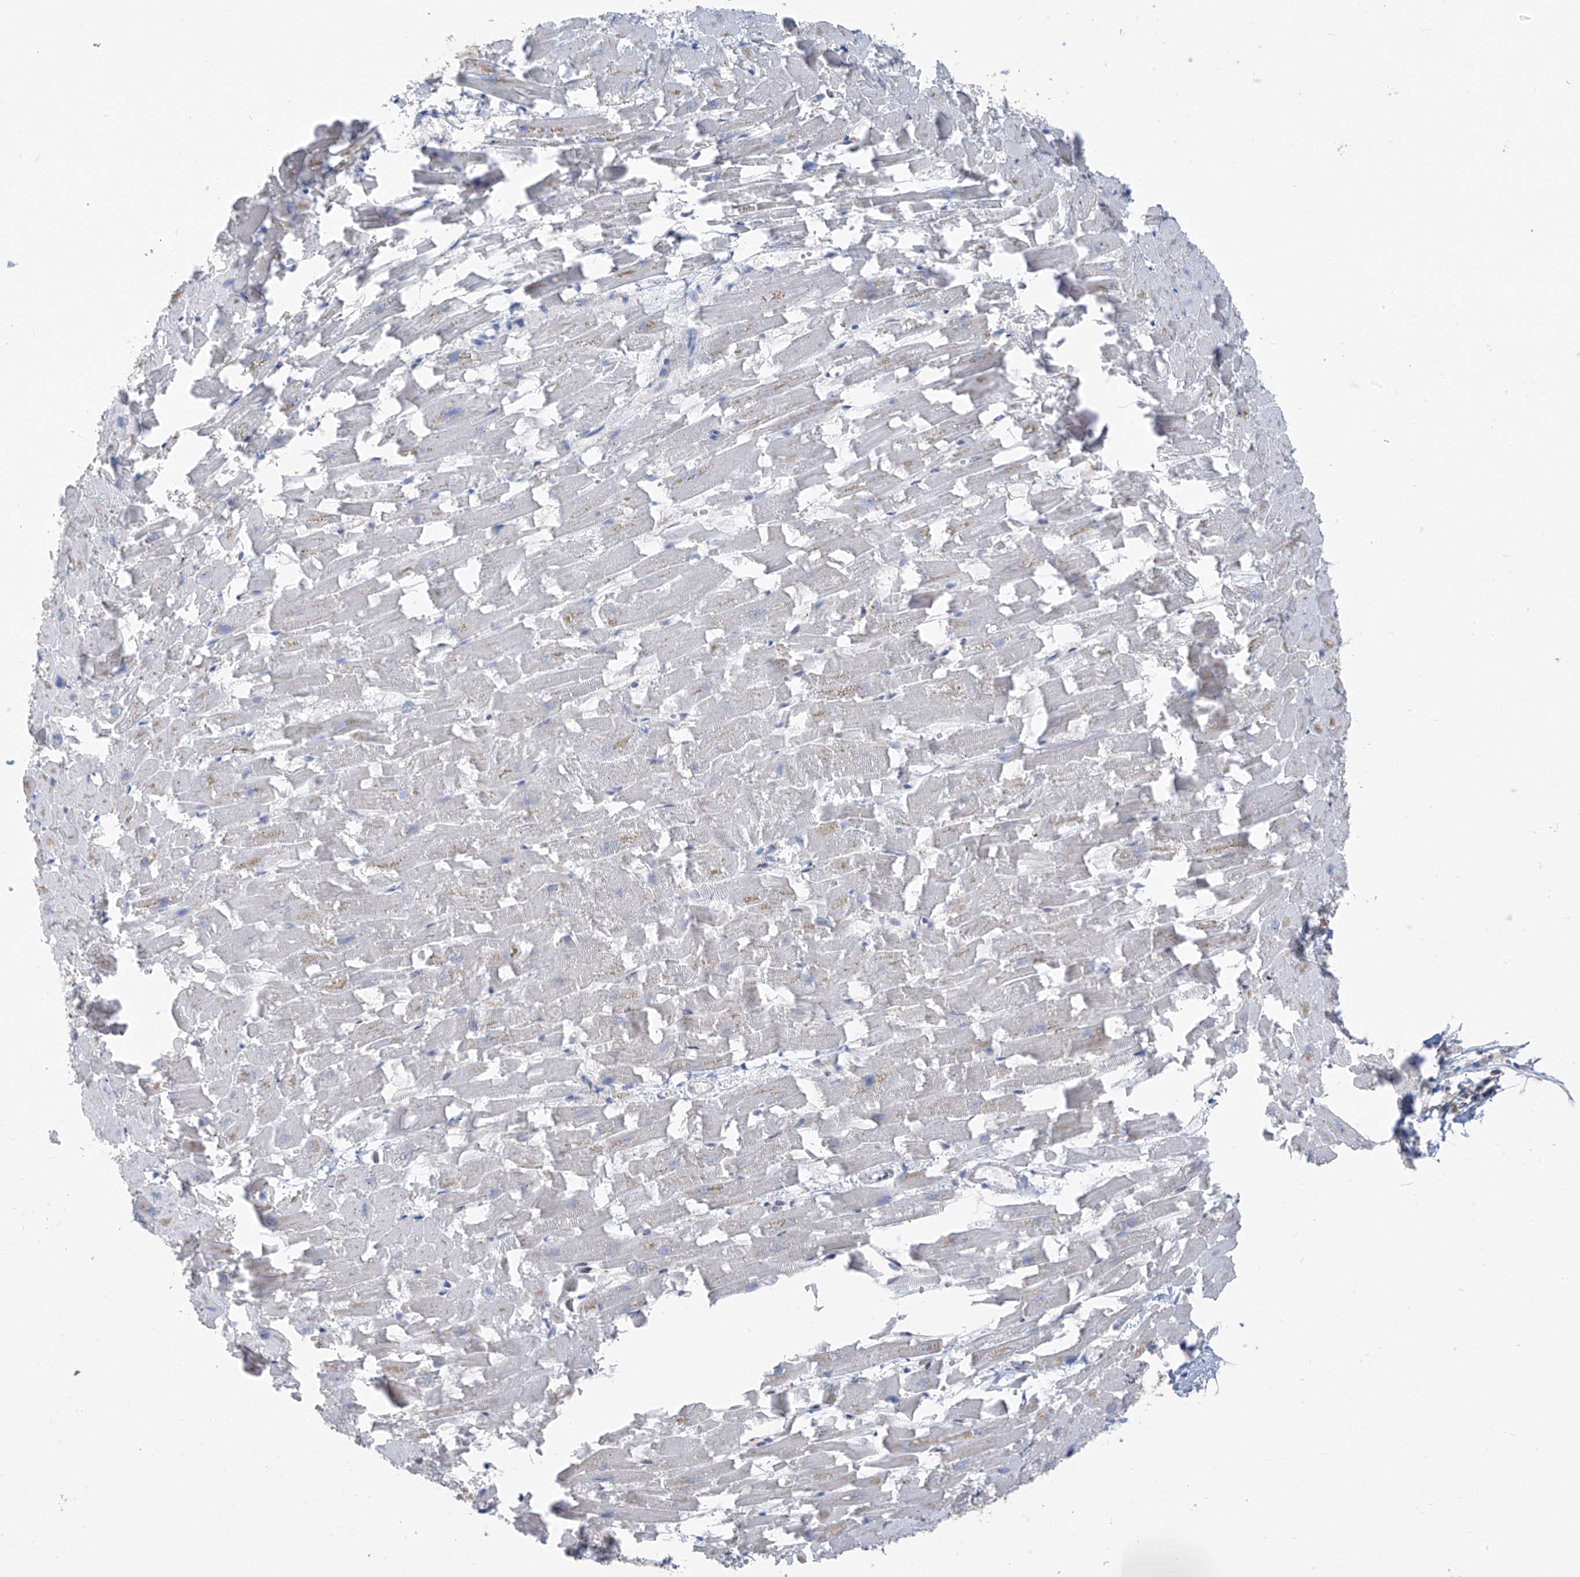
{"staining": {"intensity": "negative", "quantity": "none", "location": "none"}, "tissue": "heart muscle", "cell_type": "Cardiomyocytes", "image_type": "normal", "snomed": [{"axis": "morphology", "description": "Normal tissue, NOS"}, {"axis": "topography", "description": "Heart"}], "caption": "Immunohistochemistry (IHC) photomicrograph of unremarkable human heart muscle stained for a protein (brown), which reveals no expression in cardiomyocytes. The staining was performed using DAB to visualize the protein expression in brown, while the nuclei were stained in blue with hematoxylin (Magnification: 20x).", "gene": "RPL4", "patient": {"sex": "female", "age": 64}}